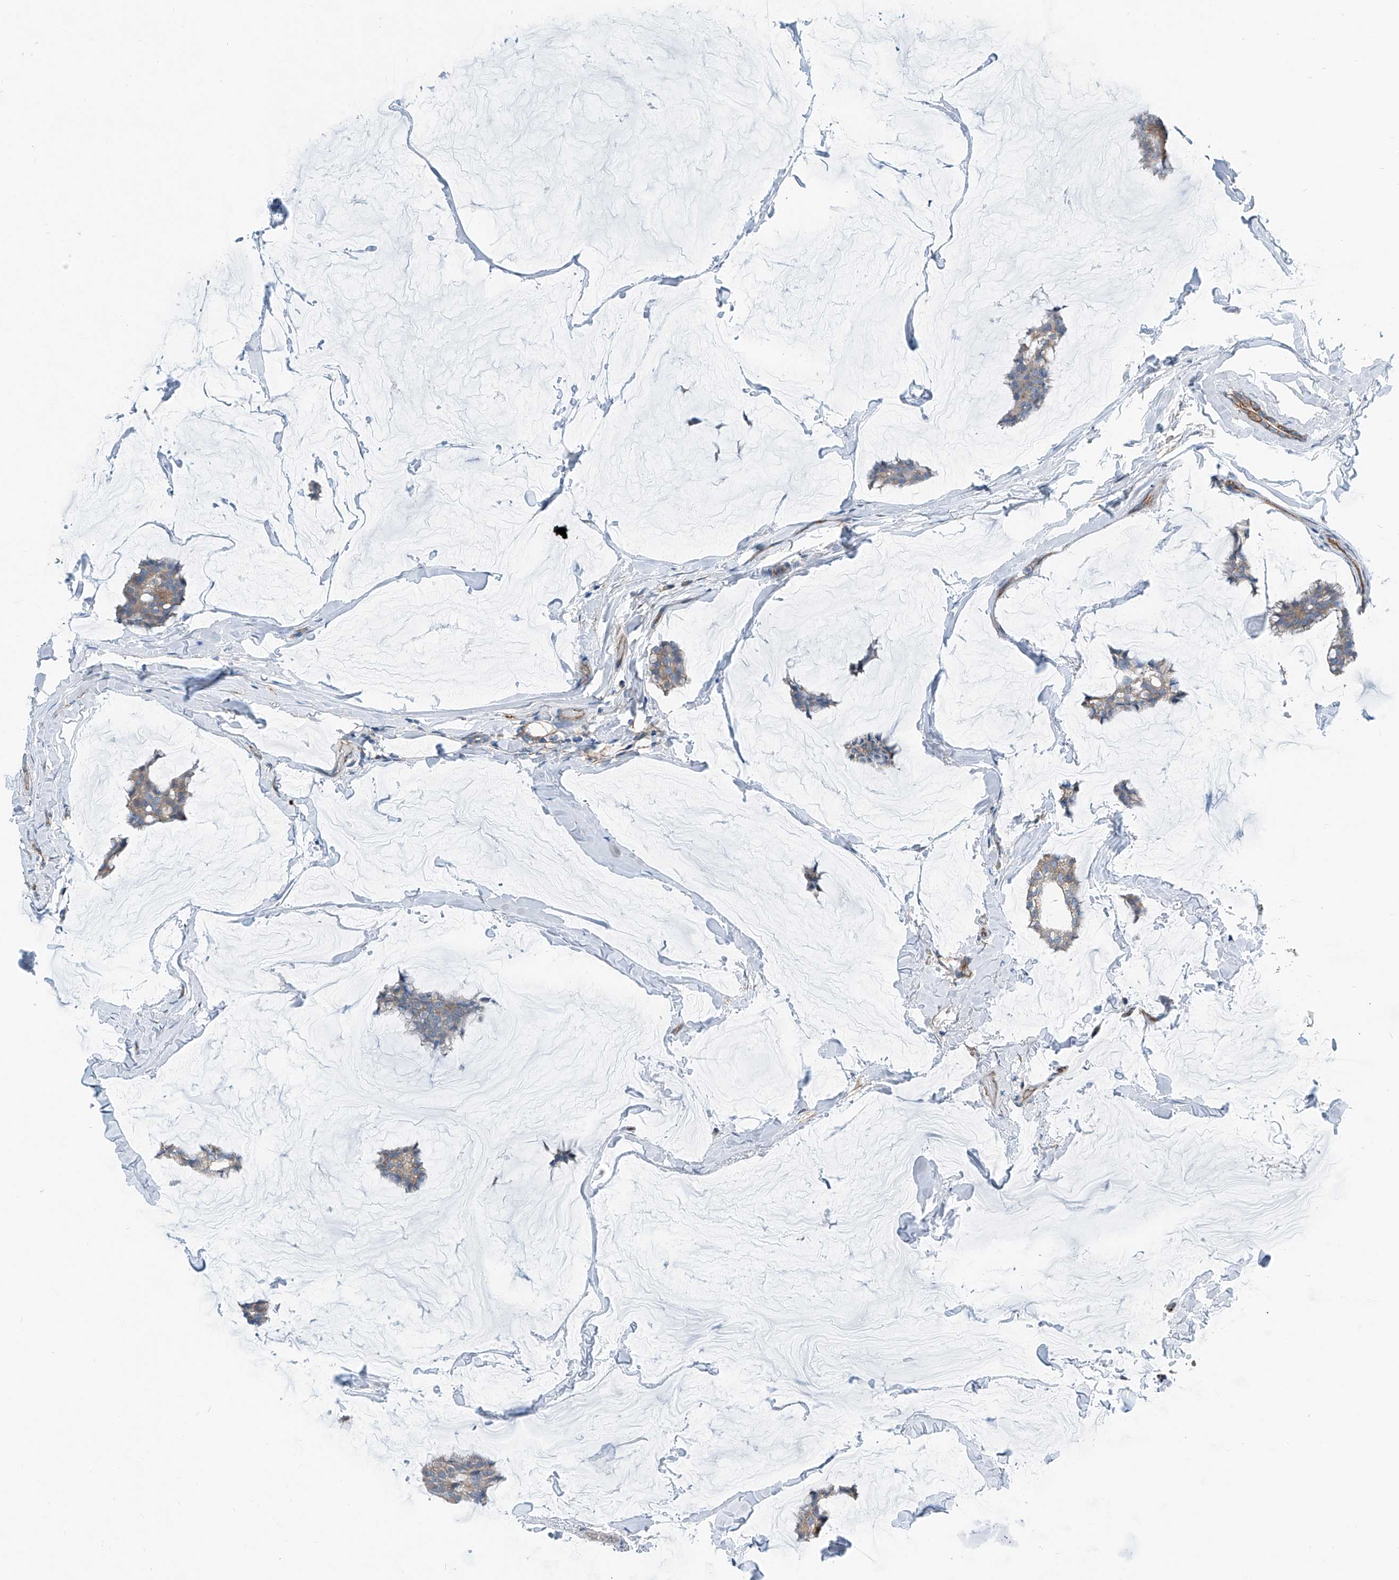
{"staining": {"intensity": "weak", "quantity": "<25%", "location": "cytoplasmic/membranous"}, "tissue": "breast cancer", "cell_type": "Tumor cells", "image_type": "cancer", "snomed": [{"axis": "morphology", "description": "Duct carcinoma"}, {"axis": "topography", "description": "Breast"}], "caption": "There is no significant positivity in tumor cells of breast infiltrating ductal carcinoma.", "gene": "THEMIS2", "patient": {"sex": "female", "age": 93}}